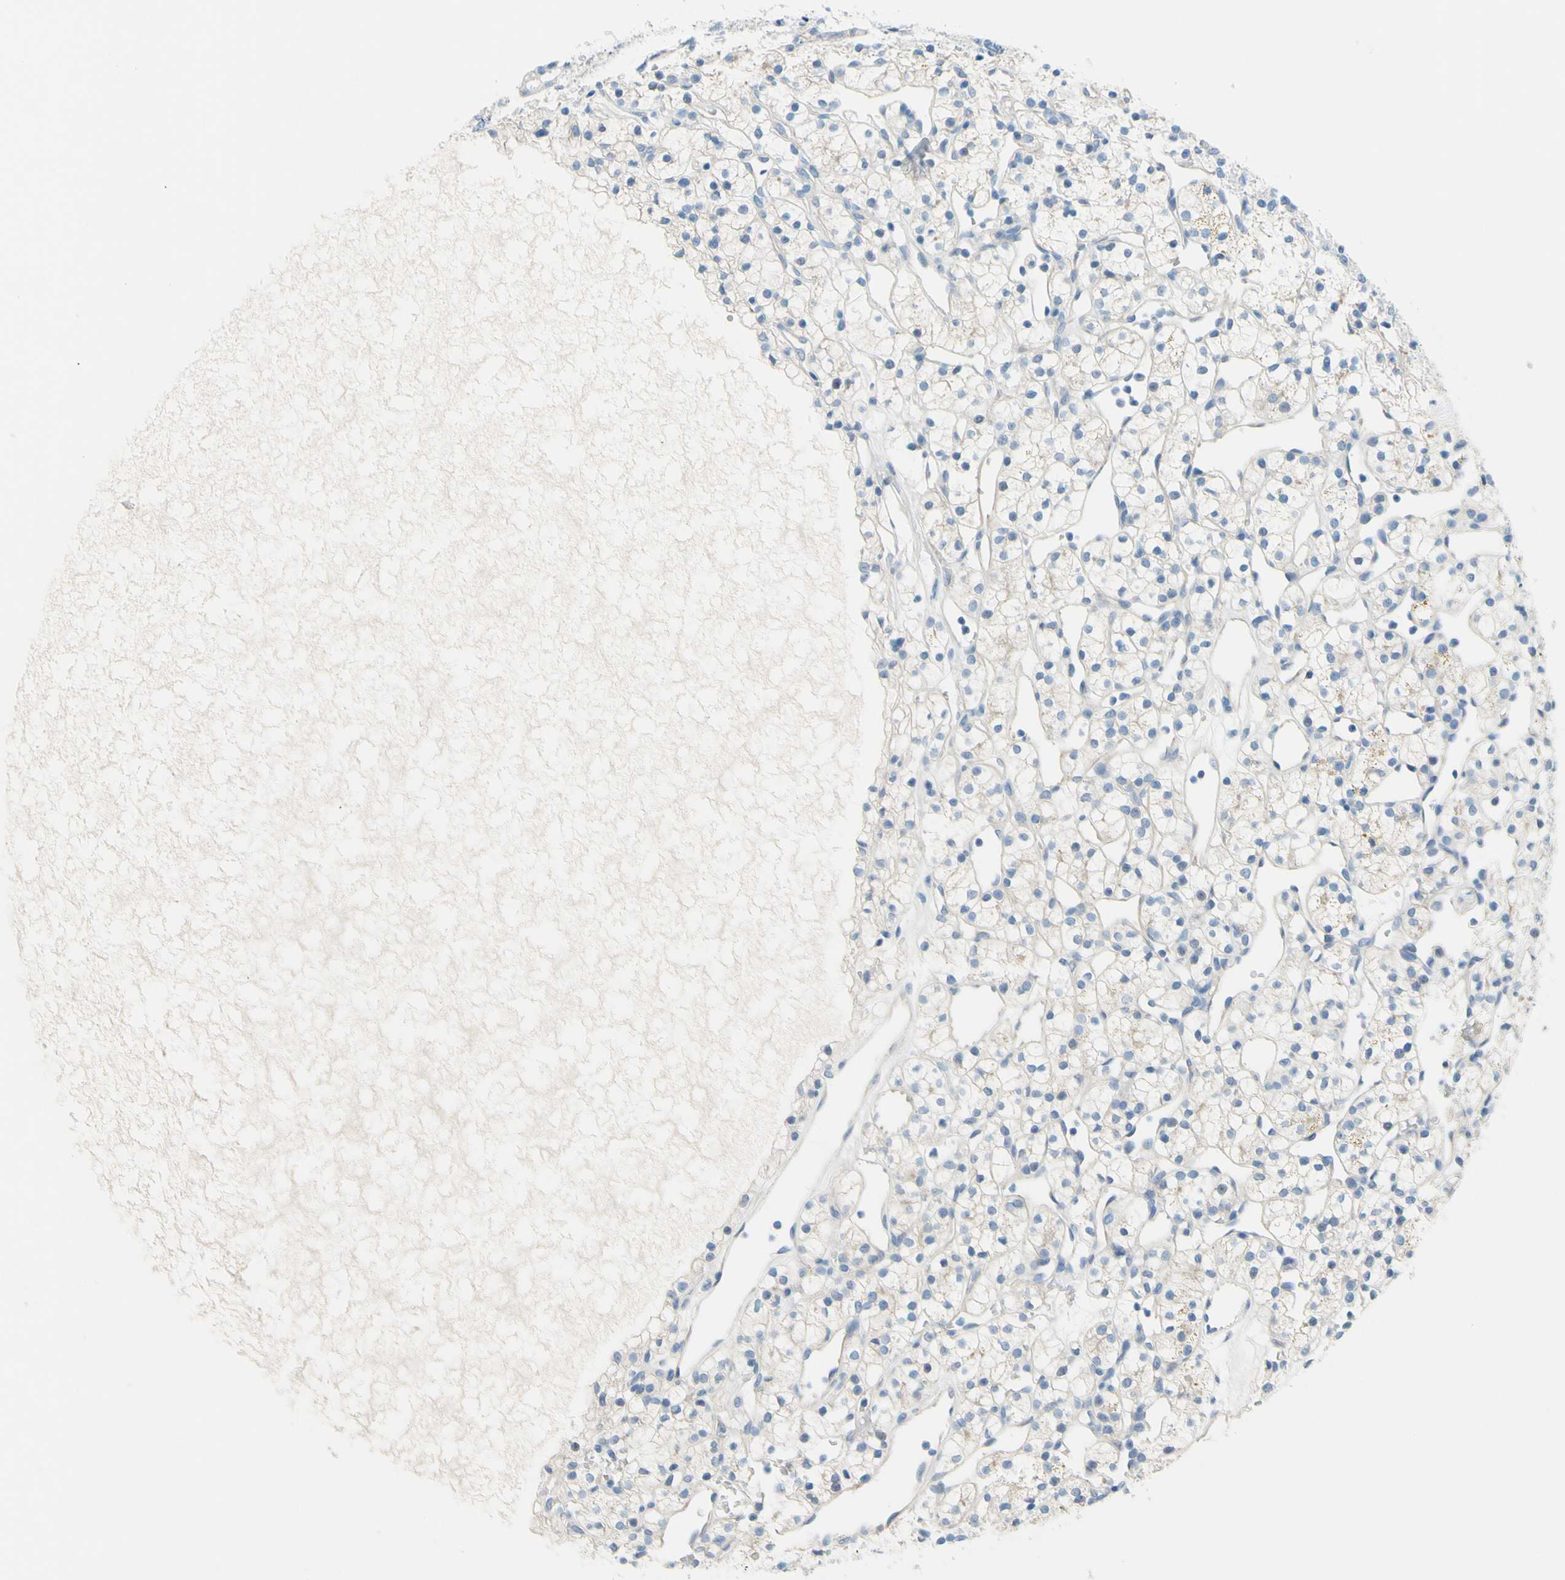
{"staining": {"intensity": "weak", "quantity": ">75%", "location": "cytoplasmic/membranous"}, "tissue": "renal cancer", "cell_type": "Tumor cells", "image_type": "cancer", "snomed": [{"axis": "morphology", "description": "Adenocarcinoma, NOS"}, {"axis": "topography", "description": "Kidney"}], "caption": "Tumor cells reveal low levels of weak cytoplasmic/membranous staining in about >75% of cells in human renal cancer.", "gene": "SLC1A2", "patient": {"sex": "female", "age": 60}}